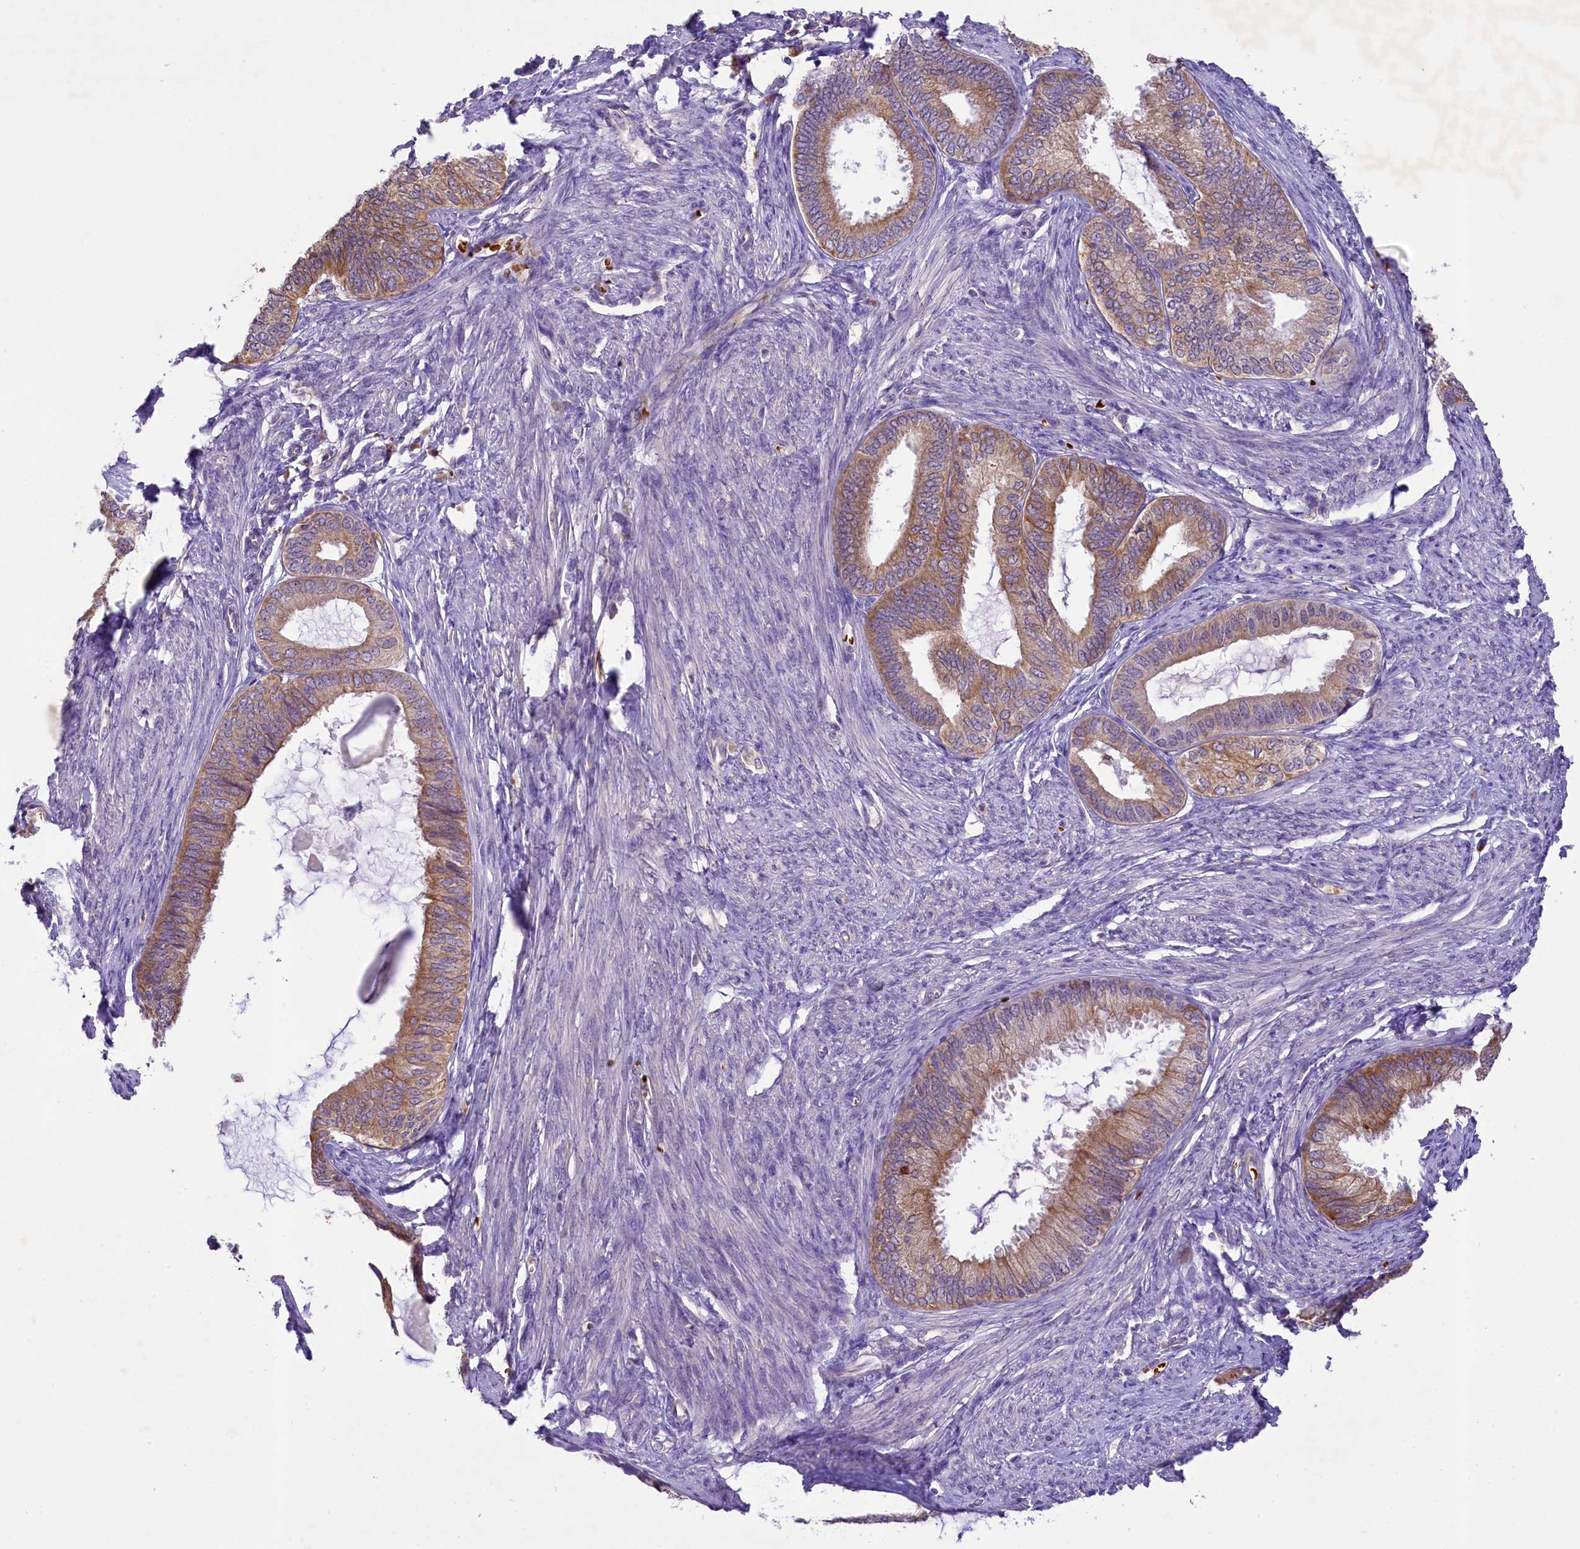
{"staining": {"intensity": "moderate", "quantity": ">75%", "location": "cytoplasmic/membranous"}, "tissue": "endometrial cancer", "cell_type": "Tumor cells", "image_type": "cancer", "snomed": [{"axis": "morphology", "description": "Adenocarcinoma, NOS"}, {"axis": "topography", "description": "Endometrium"}], "caption": "The micrograph demonstrates a brown stain indicating the presence of a protein in the cytoplasmic/membranous of tumor cells in endometrial adenocarcinoma. The staining is performed using DAB (3,3'-diaminobenzidine) brown chromogen to label protein expression. The nuclei are counter-stained blue using hematoxylin.", "gene": "LARP4", "patient": {"sex": "female", "age": 86}}